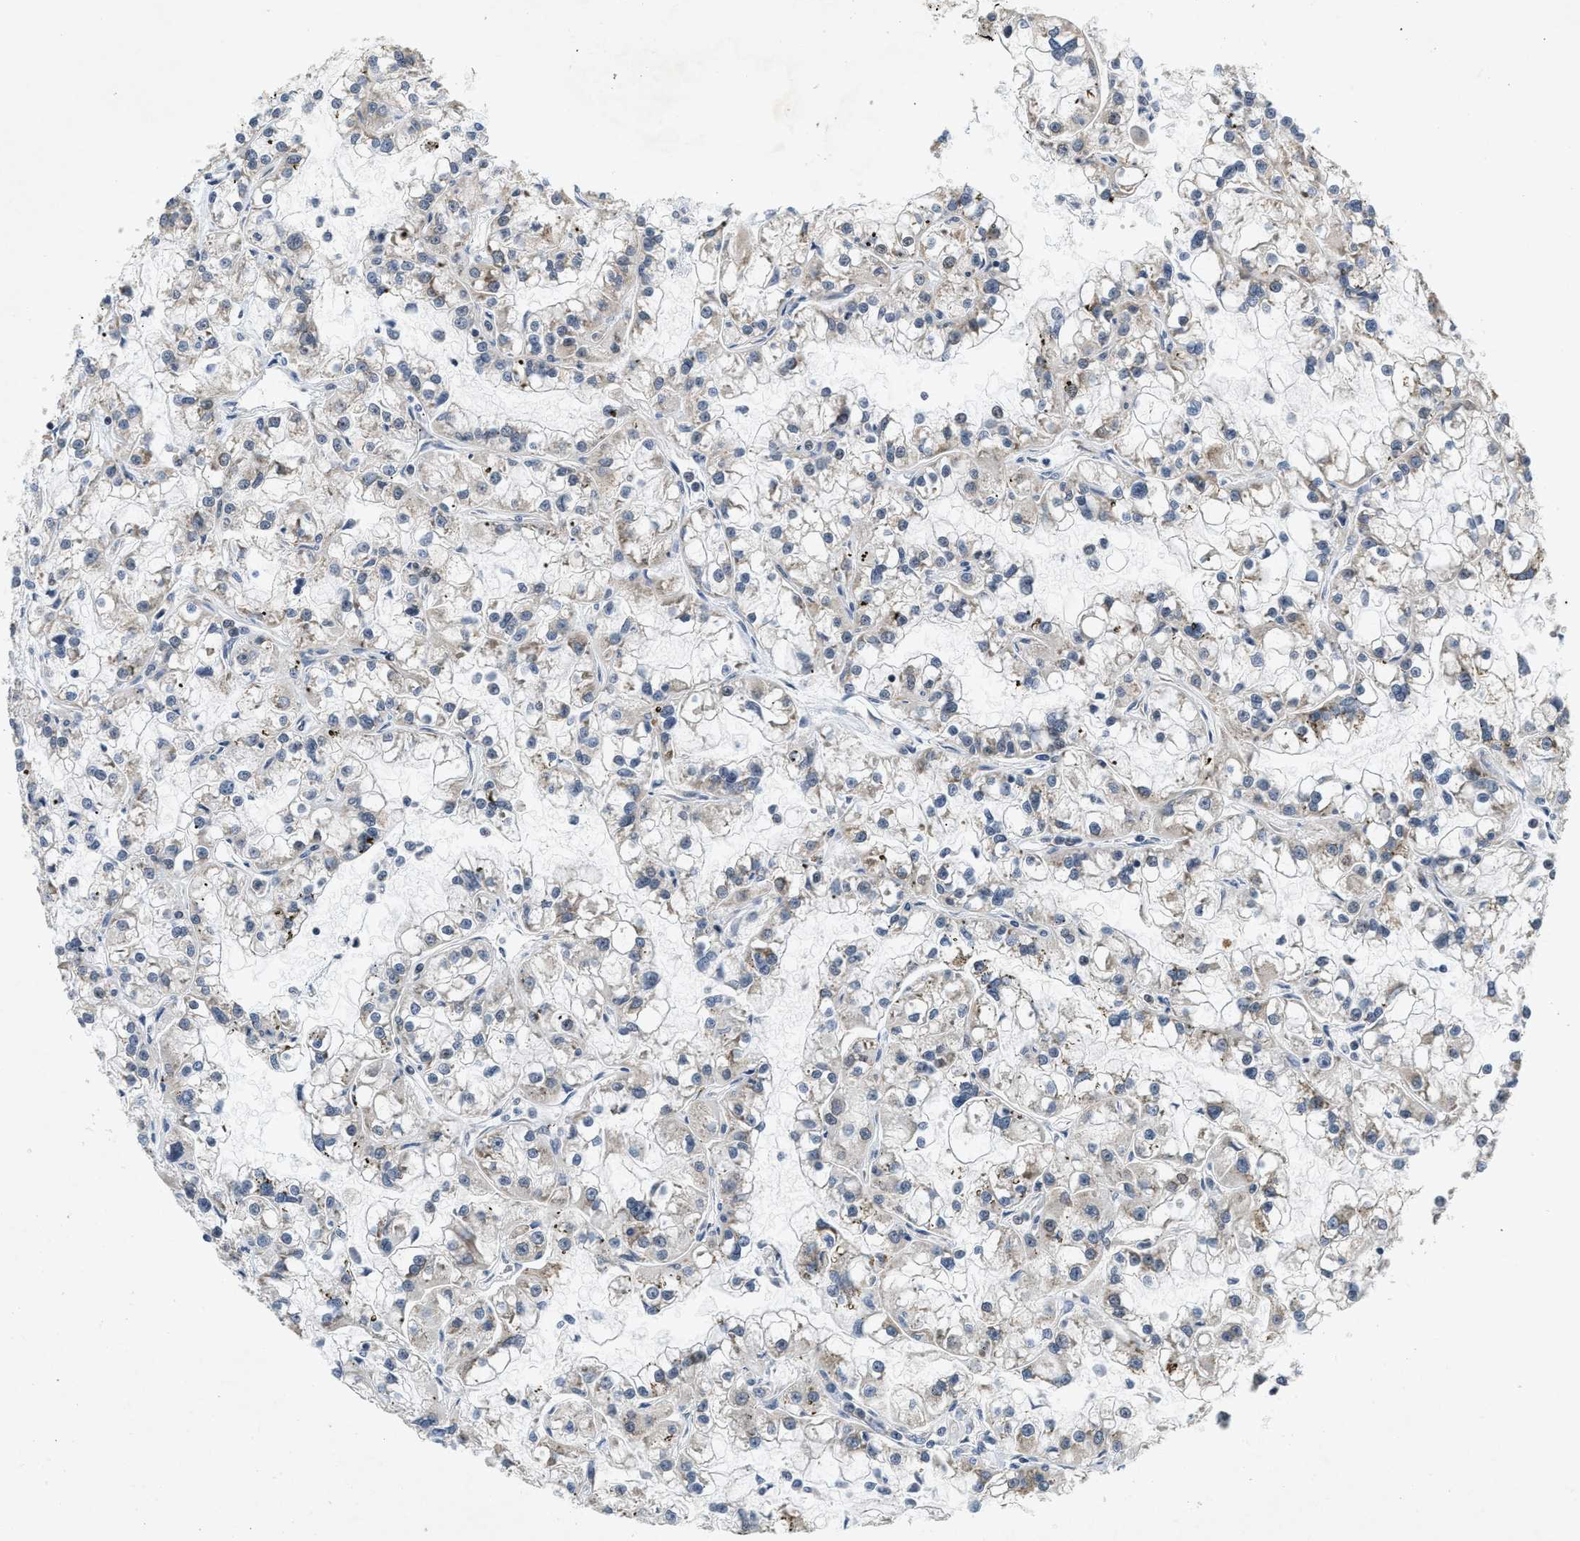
{"staining": {"intensity": "weak", "quantity": "<25%", "location": "cytoplasmic/membranous"}, "tissue": "renal cancer", "cell_type": "Tumor cells", "image_type": "cancer", "snomed": [{"axis": "morphology", "description": "Adenocarcinoma, NOS"}, {"axis": "topography", "description": "Kidney"}], "caption": "Immunohistochemistry micrograph of renal adenocarcinoma stained for a protein (brown), which demonstrates no expression in tumor cells.", "gene": "GIGYF1", "patient": {"sex": "female", "age": 52}}